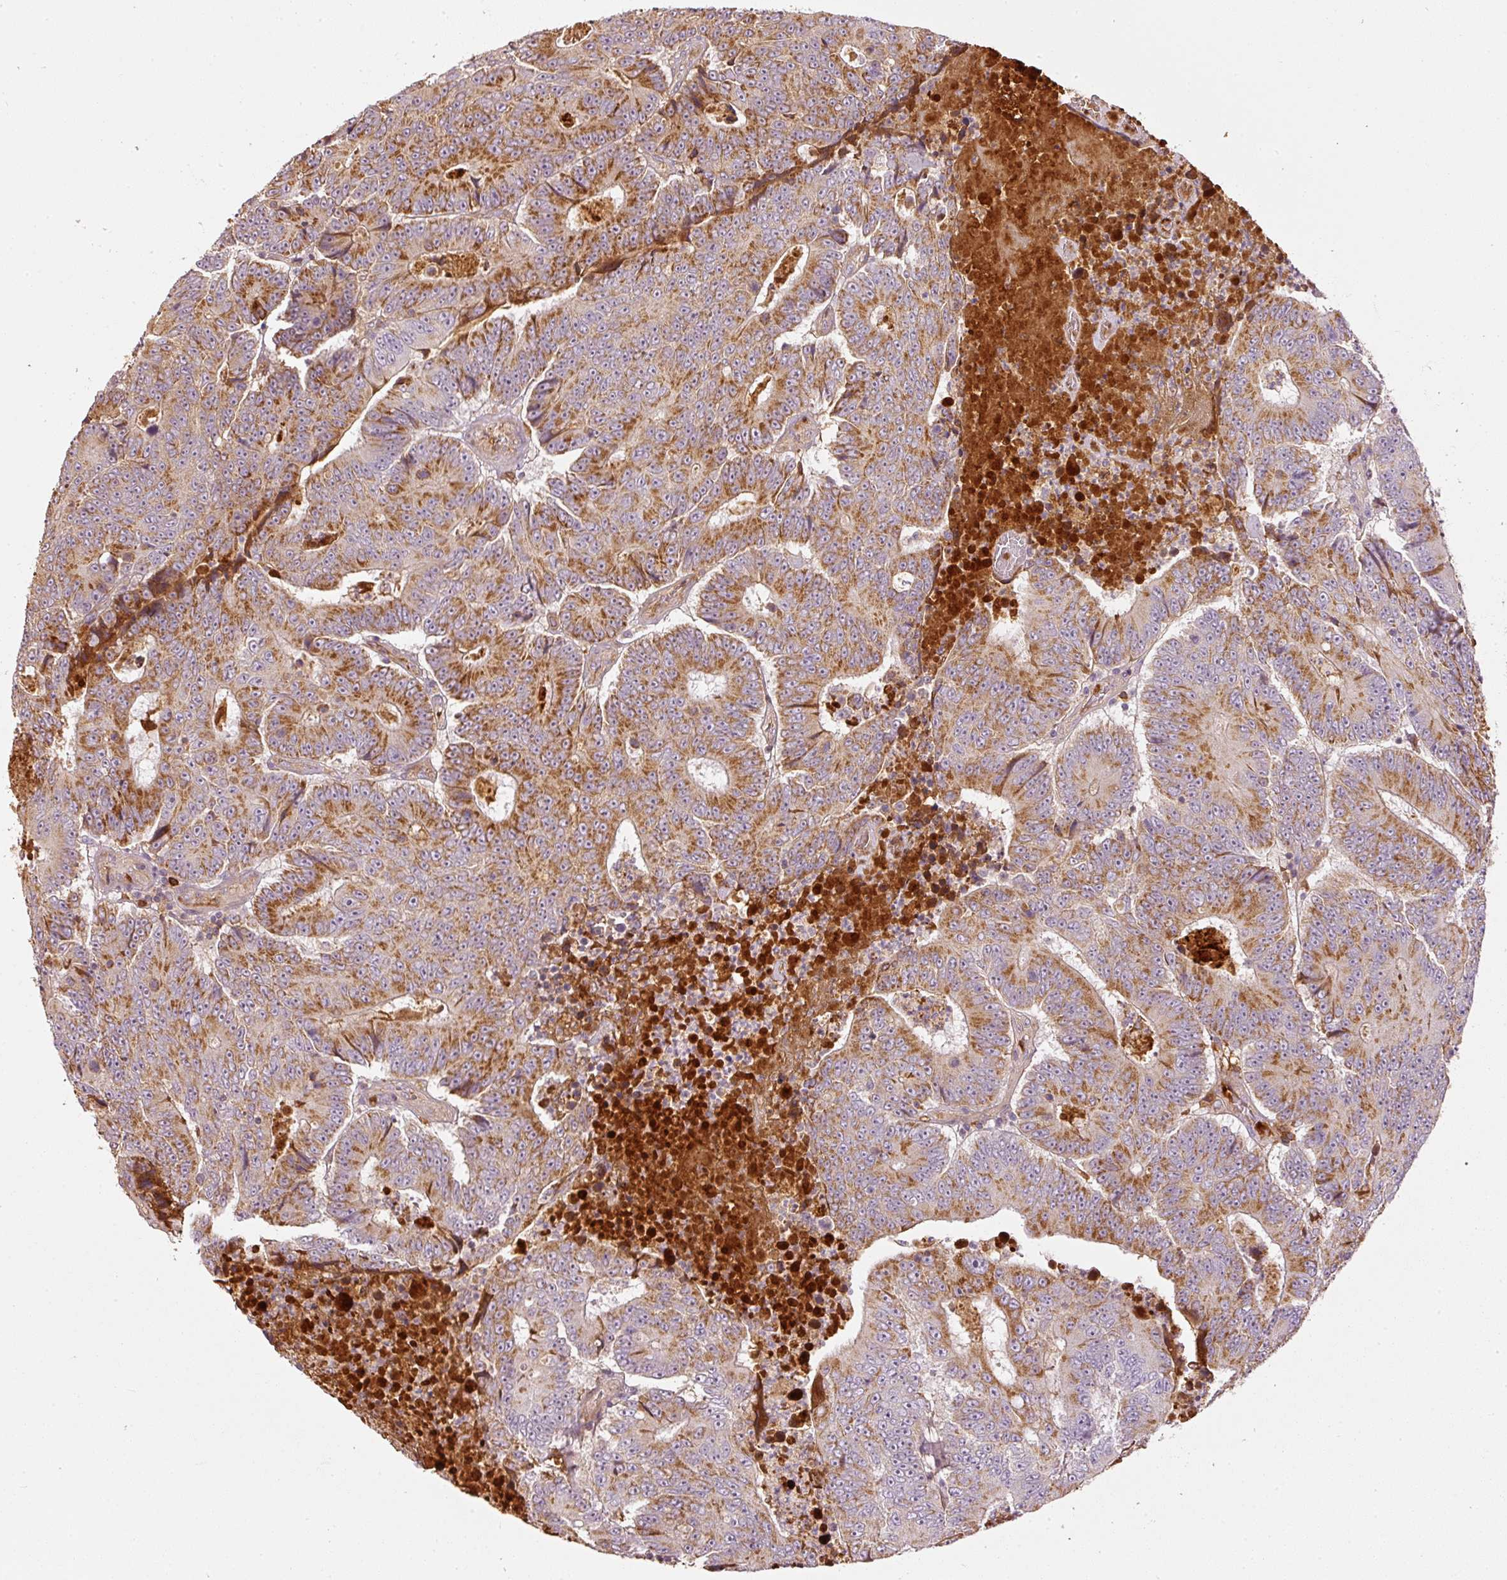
{"staining": {"intensity": "moderate", "quantity": ">75%", "location": "cytoplasmic/membranous"}, "tissue": "colorectal cancer", "cell_type": "Tumor cells", "image_type": "cancer", "snomed": [{"axis": "morphology", "description": "Adenocarcinoma, NOS"}, {"axis": "topography", "description": "Colon"}], "caption": "Colorectal adenocarcinoma was stained to show a protein in brown. There is medium levels of moderate cytoplasmic/membranous positivity in approximately >75% of tumor cells. Using DAB (brown) and hematoxylin (blue) stains, captured at high magnification using brightfield microscopy.", "gene": "SERPING1", "patient": {"sex": "male", "age": 83}}